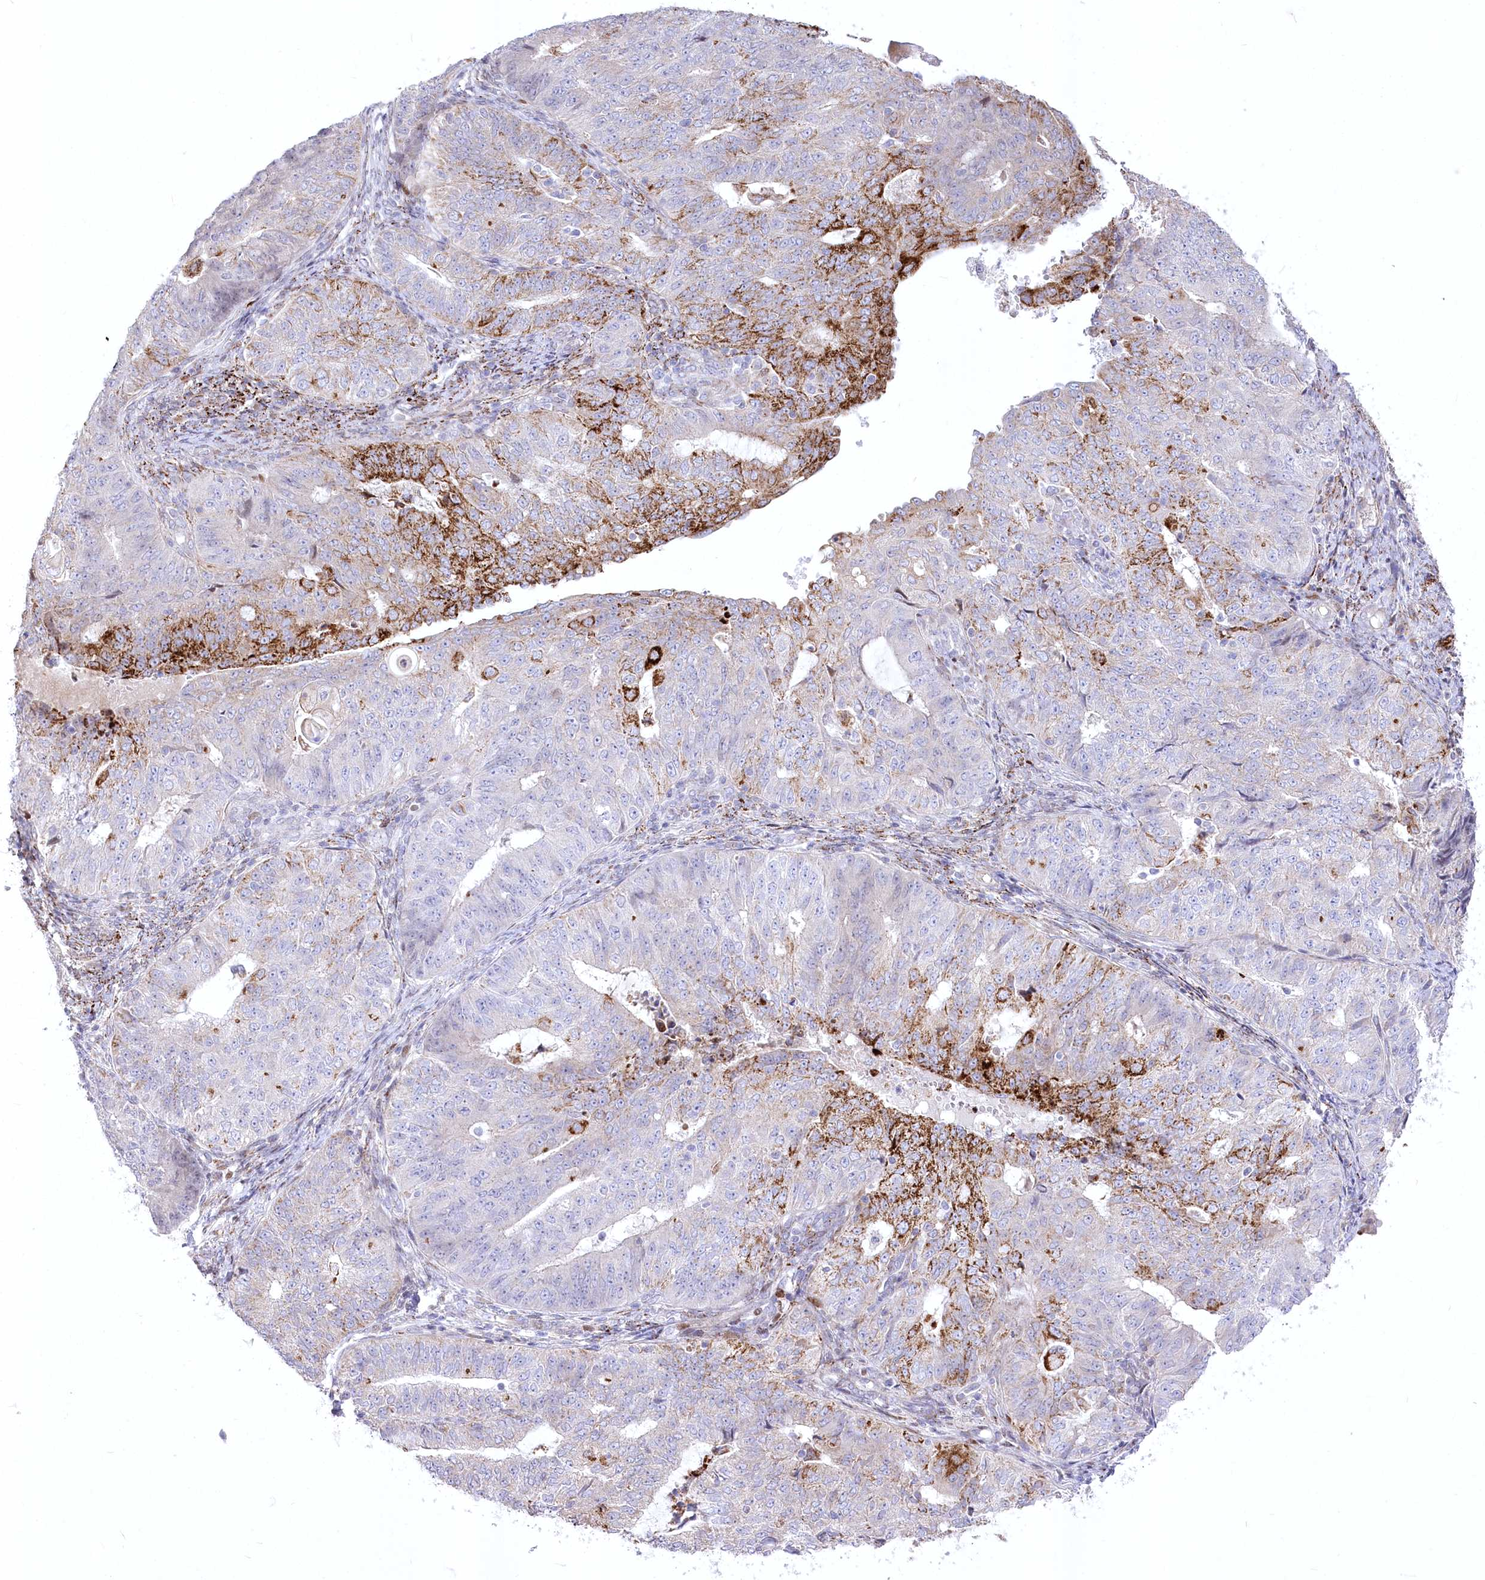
{"staining": {"intensity": "moderate", "quantity": "<25%", "location": "cytoplasmic/membranous"}, "tissue": "endometrial cancer", "cell_type": "Tumor cells", "image_type": "cancer", "snomed": [{"axis": "morphology", "description": "Adenocarcinoma, NOS"}, {"axis": "topography", "description": "Endometrium"}], "caption": "This micrograph demonstrates immunohistochemistry (IHC) staining of endometrial cancer (adenocarcinoma), with low moderate cytoplasmic/membranous positivity in approximately <25% of tumor cells.", "gene": "CEP164", "patient": {"sex": "female", "age": 32}}